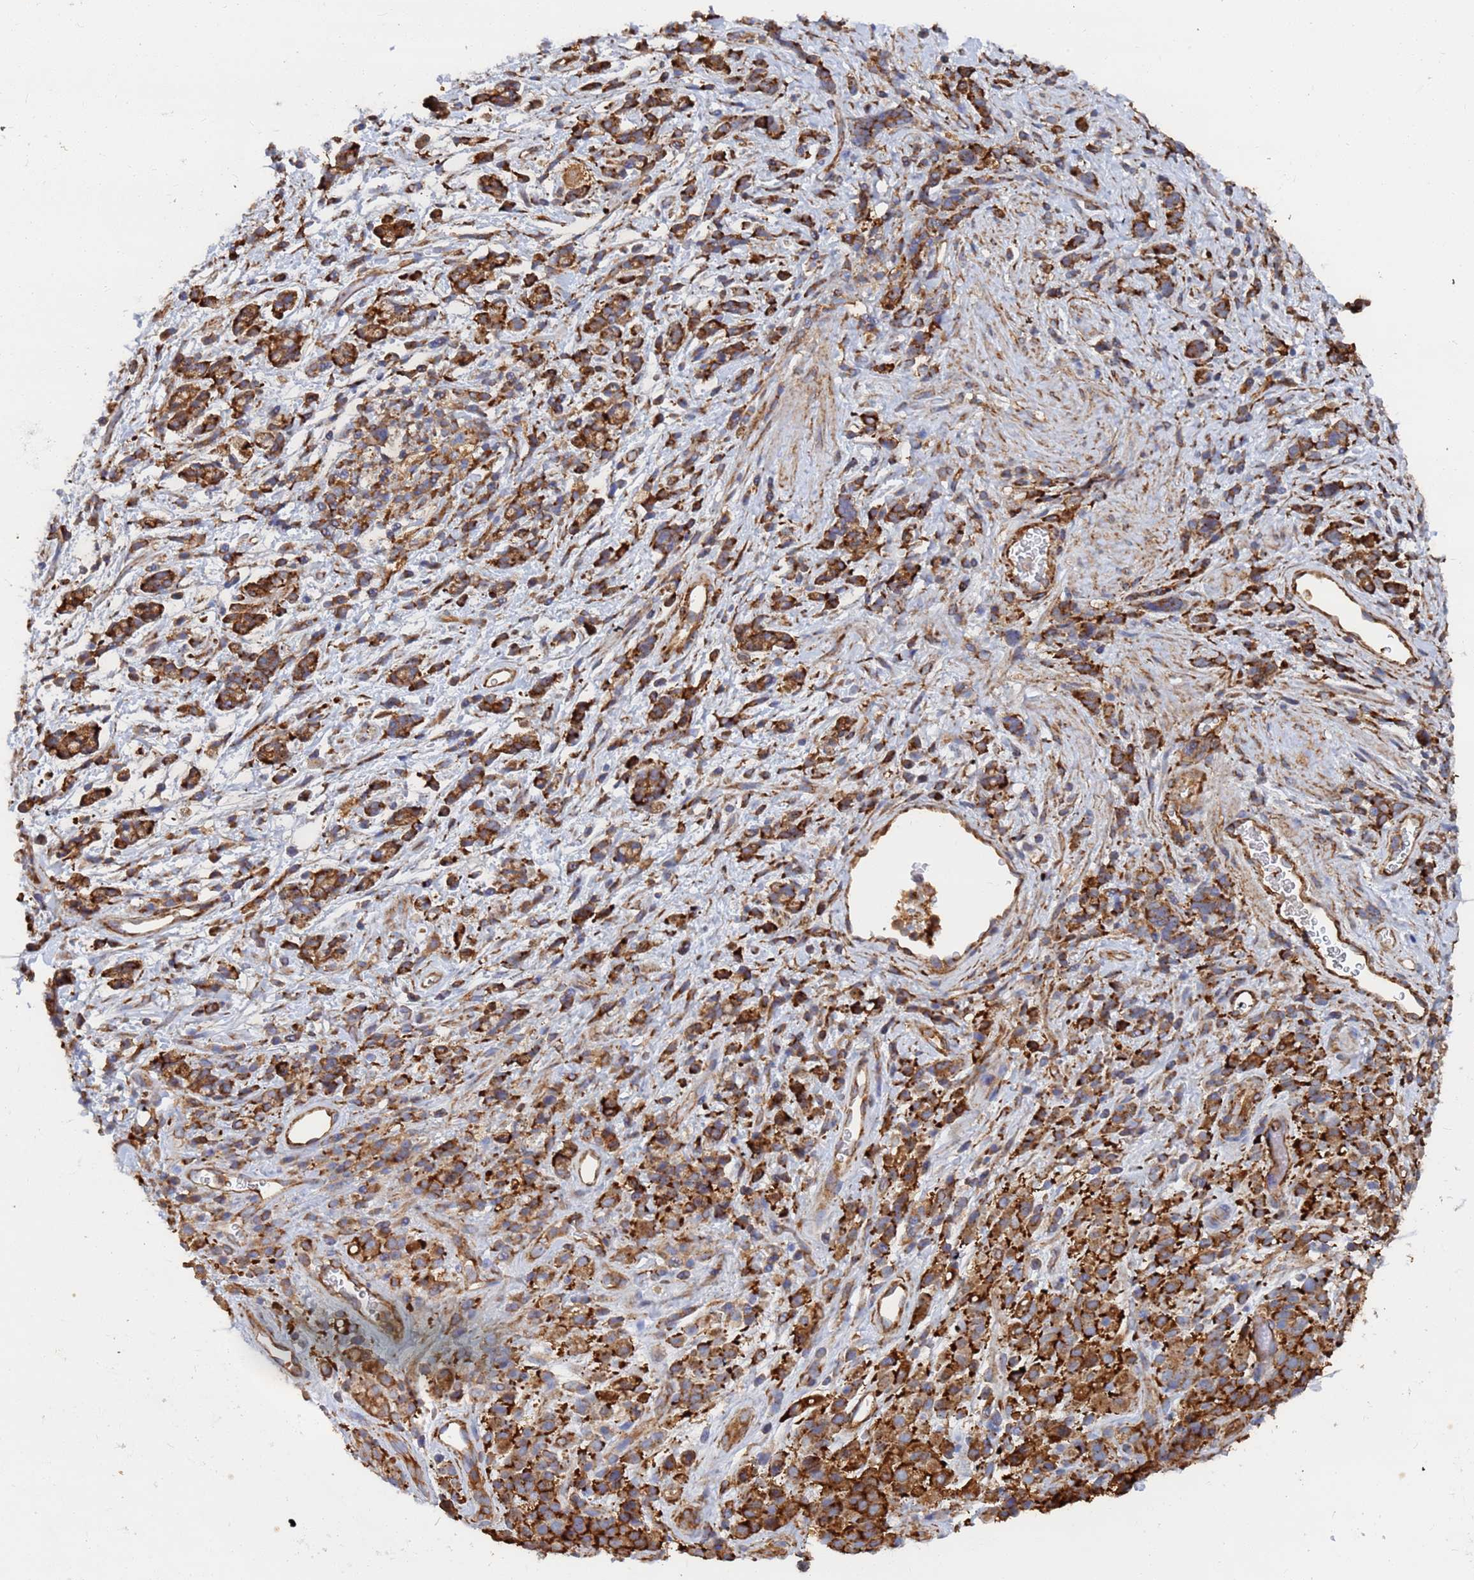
{"staining": {"intensity": "strong", "quantity": ">75%", "location": "cytoplasmic/membranous"}, "tissue": "stomach cancer", "cell_type": "Tumor cells", "image_type": "cancer", "snomed": [{"axis": "morphology", "description": "Adenocarcinoma, NOS"}, {"axis": "topography", "description": "Stomach"}], "caption": "Protein staining of stomach adenocarcinoma tissue displays strong cytoplasmic/membranous positivity in approximately >75% of tumor cells. Ihc stains the protein in brown and the nuclei are stained blue.", "gene": "GPR42", "patient": {"sex": "female", "age": 60}}